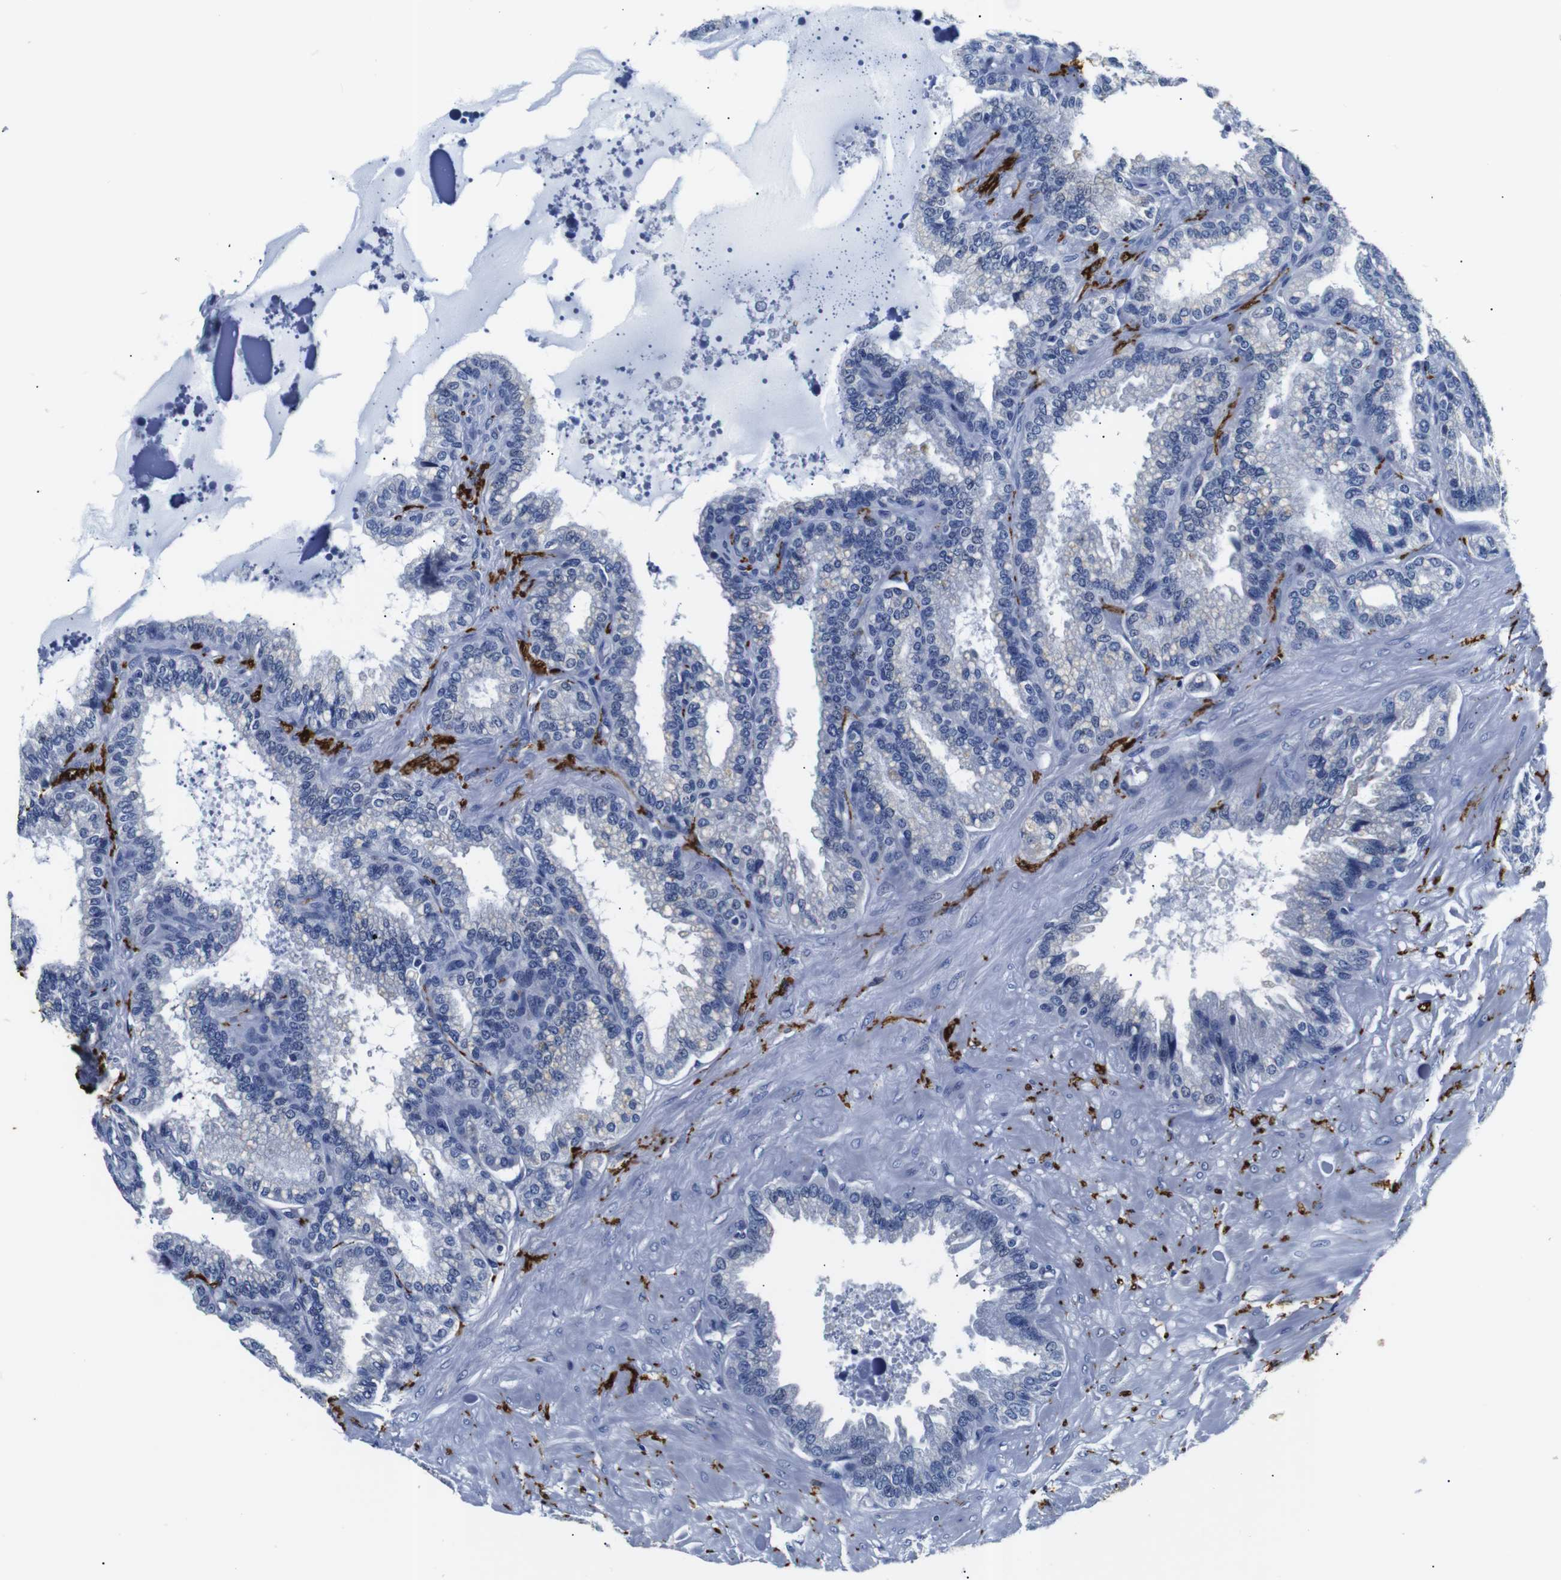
{"staining": {"intensity": "negative", "quantity": "none", "location": "none"}, "tissue": "seminal vesicle", "cell_type": "Glandular cells", "image_type": "normal", "snomed": [{"axis": "morphology", "description": "Normal tissue, NOS"}, {"axis": "topography", "description": "Seminal veicle"}], "caption": "This is an IHC histopathology image of benign seminal vesicle. There is no positivity in glandular cells.", "gene": "GAP43", "patient": {"sex": "male", "age": 46}}